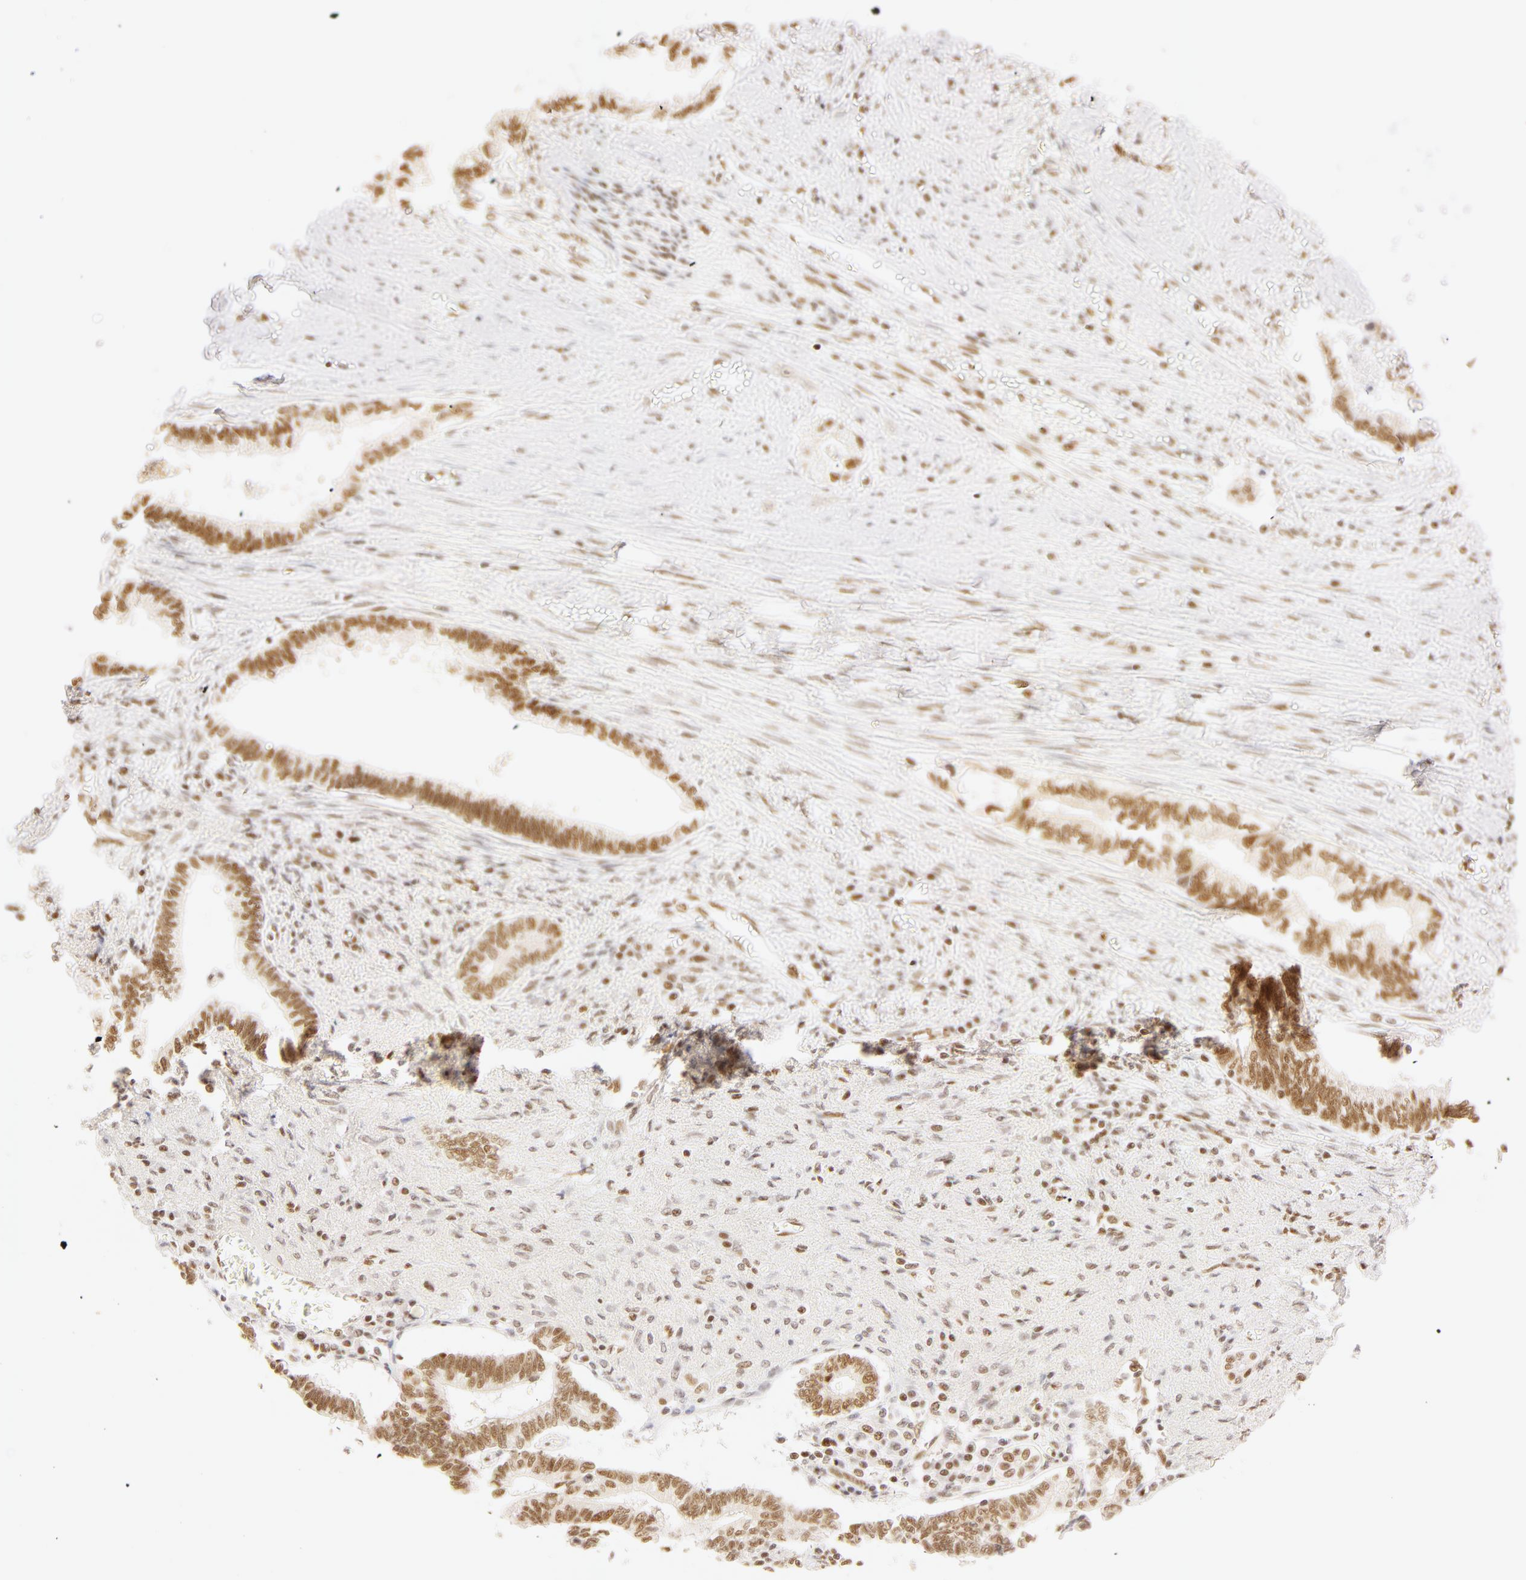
{"staining": {"intensity": "moderate", "quantity": ">75%", "location": "nuclear"}, "tissue": "liver cancer", "cell_type": "Tumor cells", "image_type": "cancer", "snomed": [{"axis": "morphology", "description": "Cholangiocarcinoma"}, {"axis": "topography", "description": "Liver"}], "caption": "Liver cancer (cholangiocarcinoma) stained for a protein displays moderate nuclear positivity in tumor cells. (DAB (3,3'-diaminobenzidine) IHC, brown staining for protein, blue staining for nuclei).", "gene": "RBM39", "patient": {"sex": "male", "age": 57}}